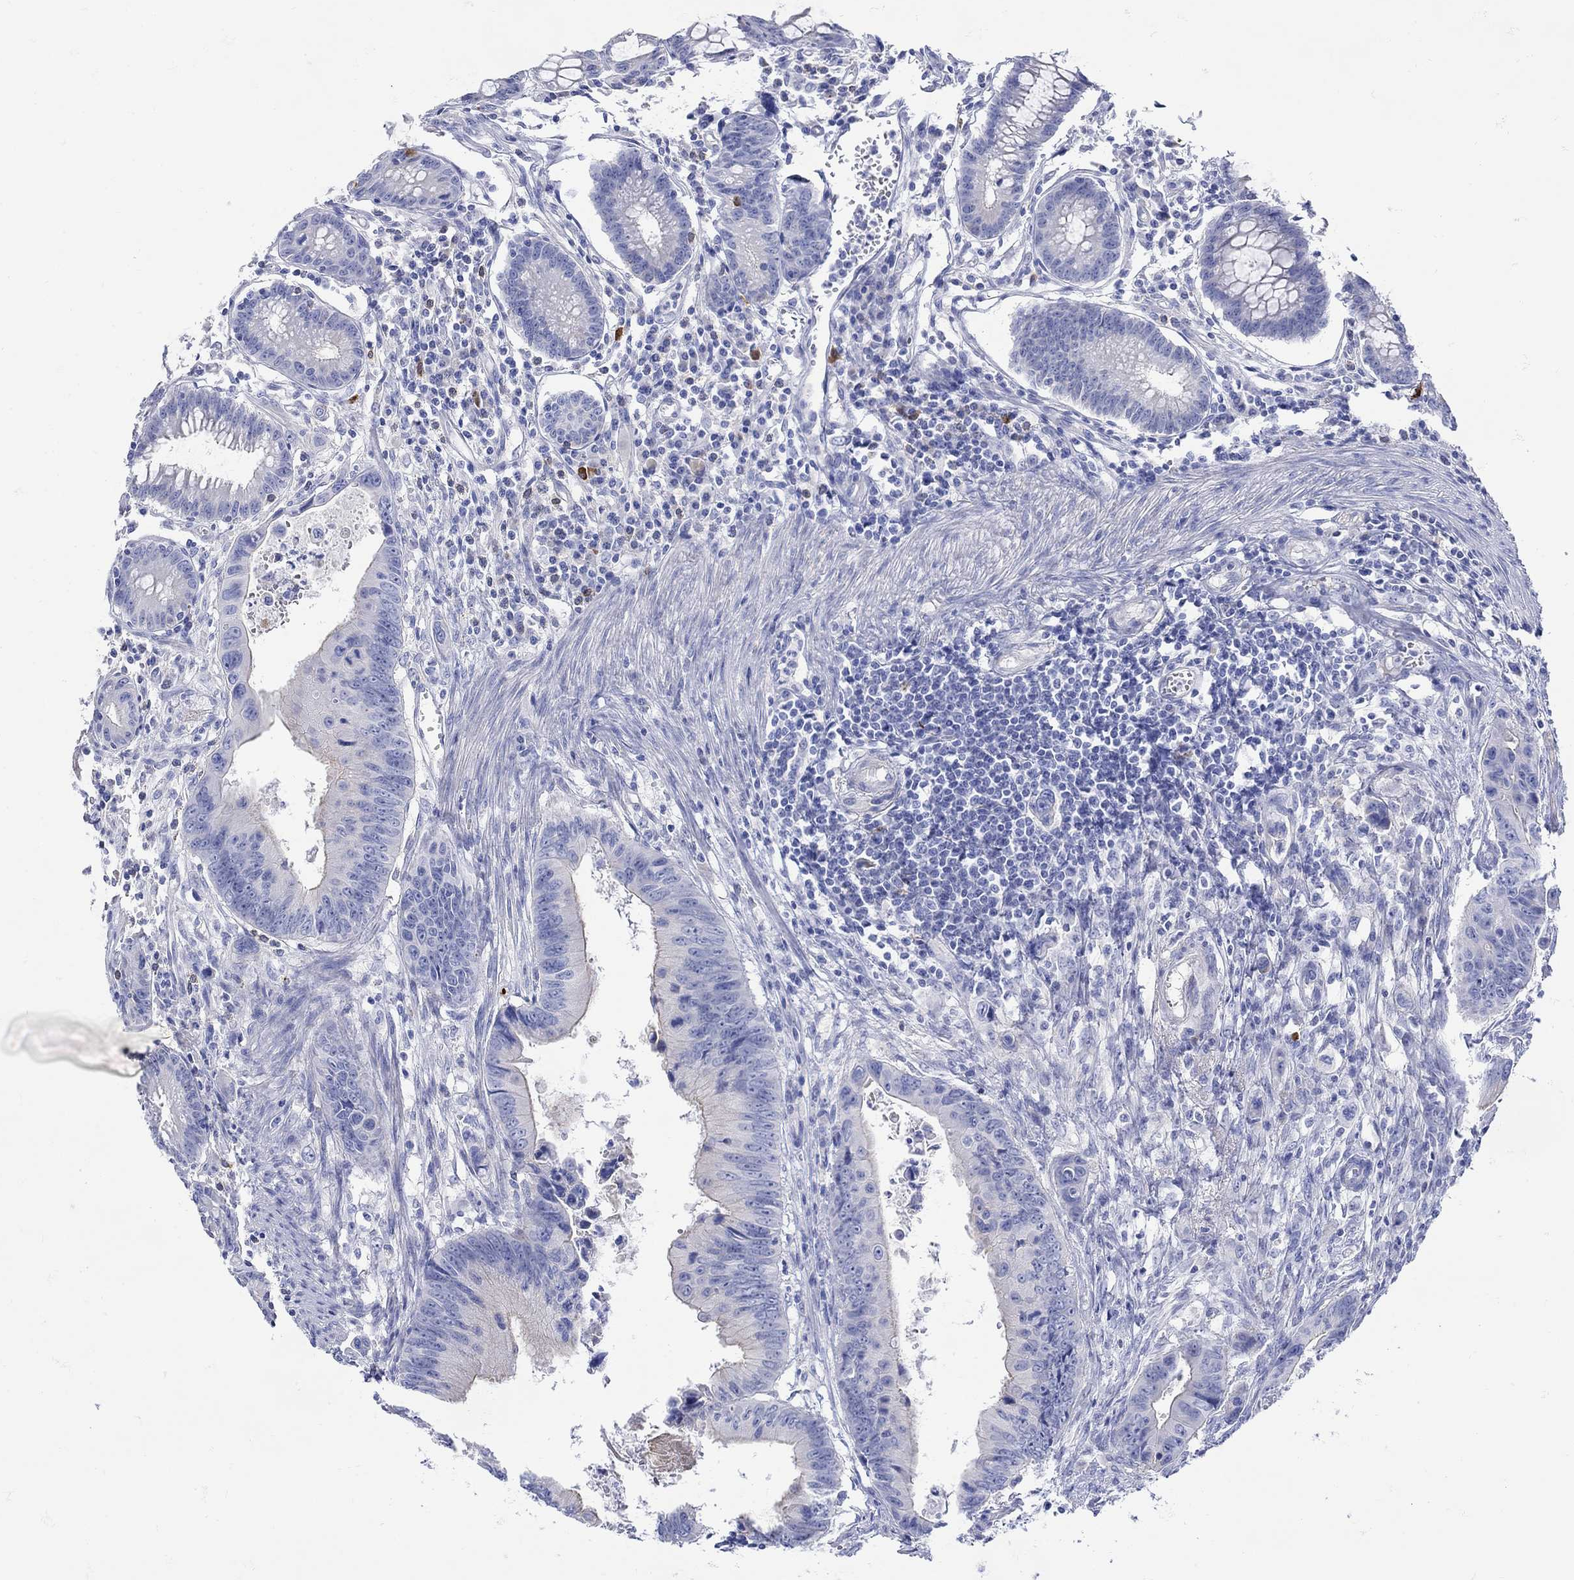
{"staining": {"intensity": "negative", "quantity": "none", "location": "none"}, "tissue": "colorectal cancer", "cell_type": "Tumor cells", "image_type": "cancer", "snomed": [{"axis": "morphology", "description": "Adenocarcinoma, NOS"}, {"axis": "topography", "description": "Colon"}], "caption": "Tumor cells are negative for brown protein staining in adenocarcinoma (colorectal).", "gene": "ANKMY1", "patient": {"sex": "female", "age": 87}}